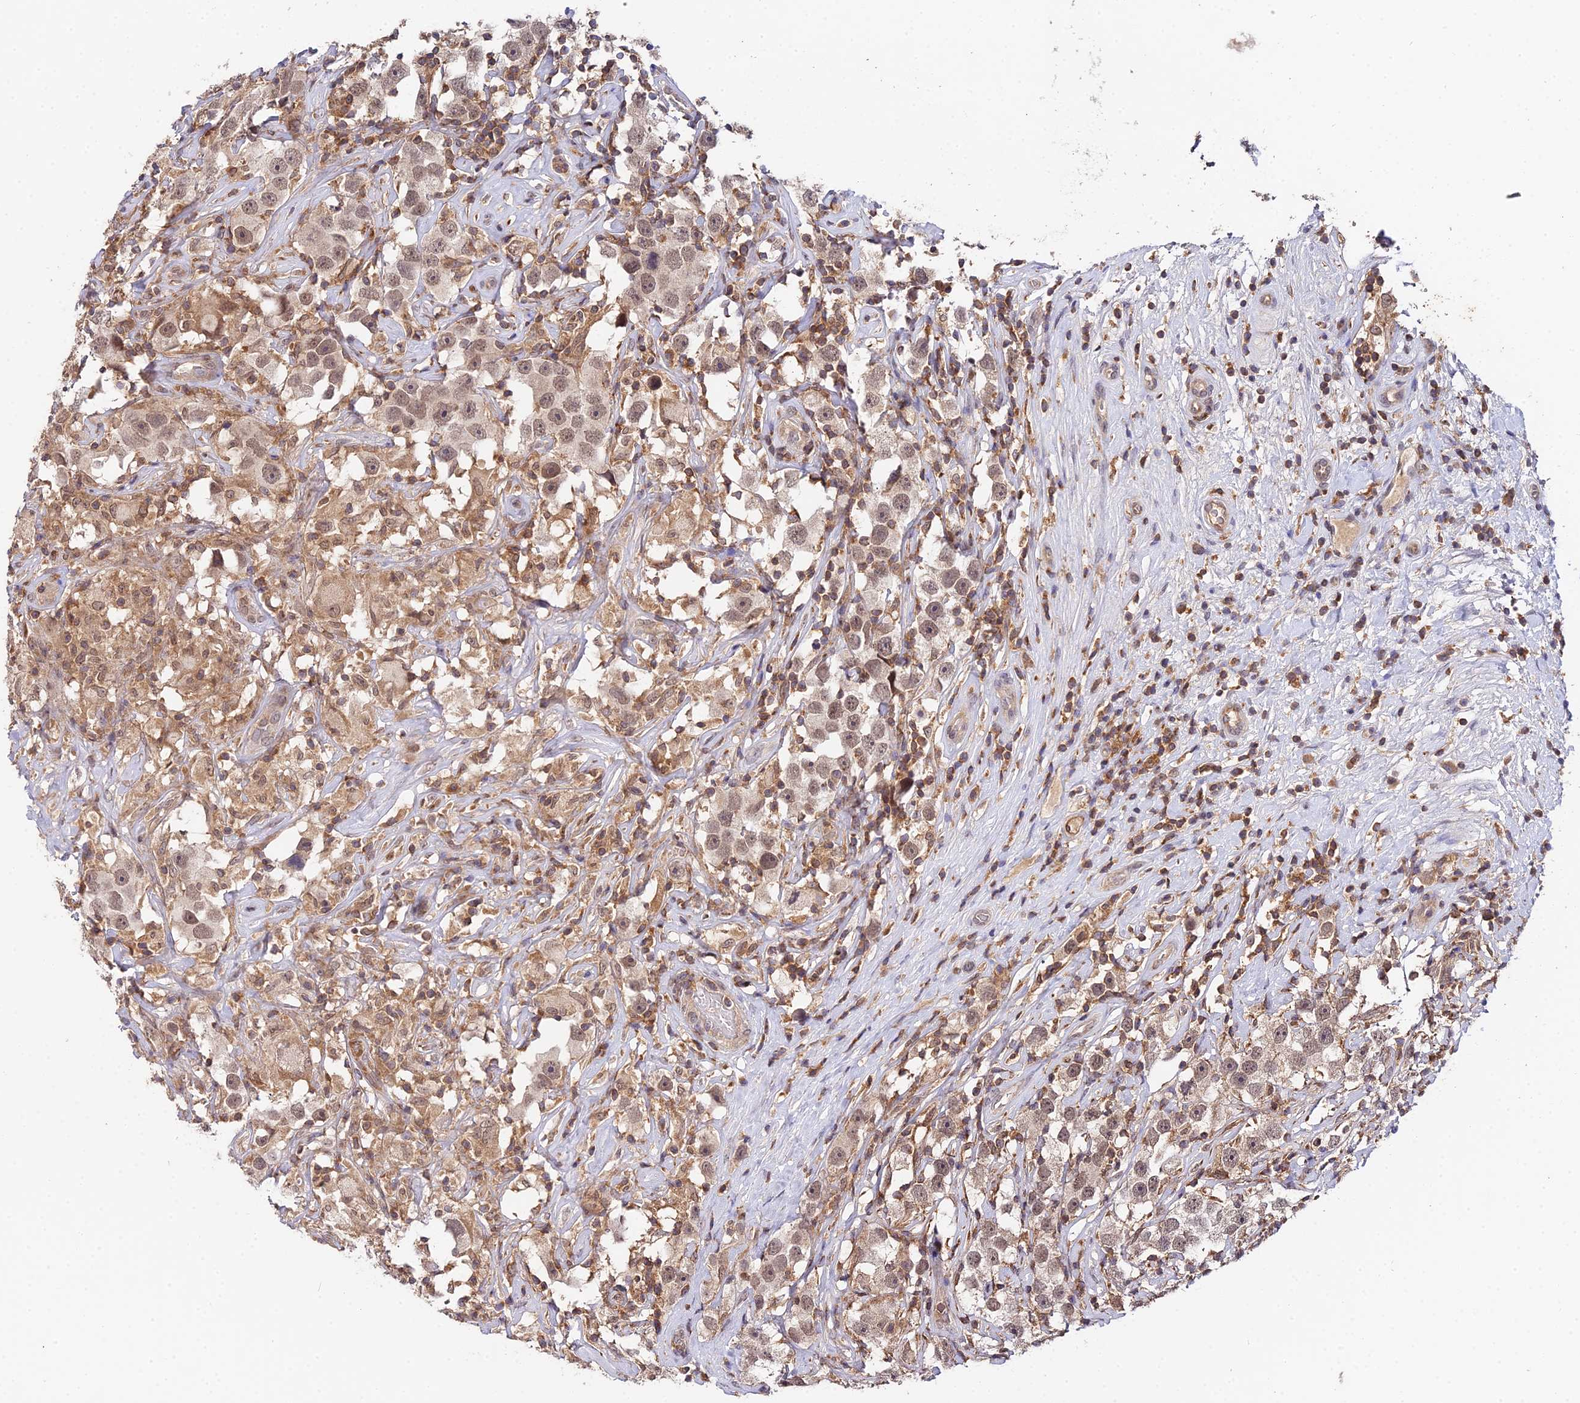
{"staining": {"intensity": "moderate", "quantity": ">75%", "location": "nuclear"}, "tissue": "testis cancer", "cell_type": "Tumor cells", "image_type": "cancer", "snomed": [{"axis": "morphology", "description": "Seminoma, NOS"}, {"axis": "topography", "description": "Testis"}], "caption": "IHC (DAB) staining of human testis seminoma displays moderate nuclear protein staining in about >75% of tumor cells.", "gene": "TPRX1", "patient": {"sex": "male", "age": 49}}